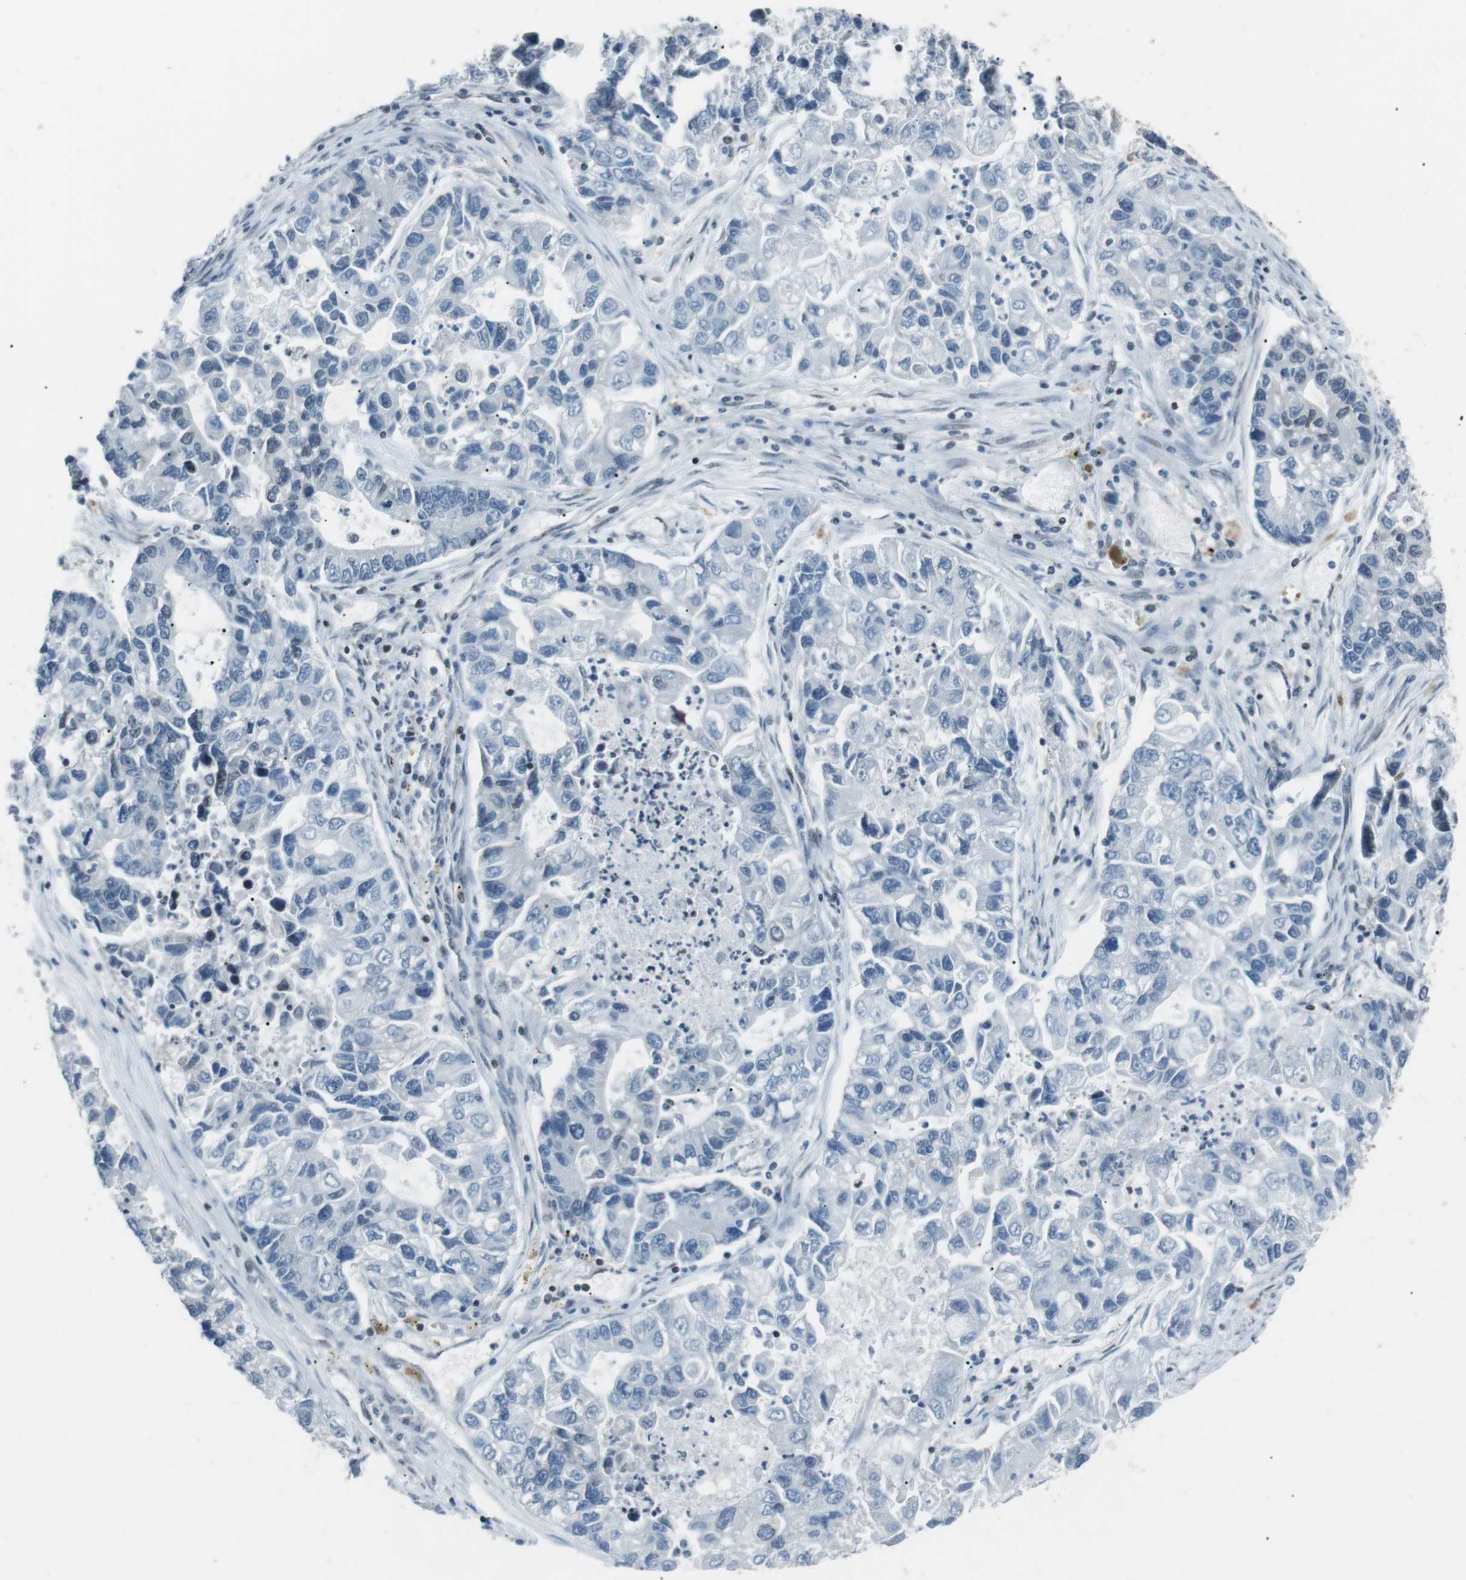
{"staining": {"intensity": "negative", "quantity": "none", "location": "none"}, "tissue": "lung cancer", "cell_type": "Tumor cells", "image_type": "cancer", "snomed": [{"axis": "morphology", "description": "Adenocarcinoma, NOS"}, {"axis": "topography", "description": "Lung"}], "caption": "DAB immunohistochemical staining of human lung cancer exhibits no significant positivity in tumor cells.", "gene": "TMX4", "patient": {"sex": "female", "age": 51}}